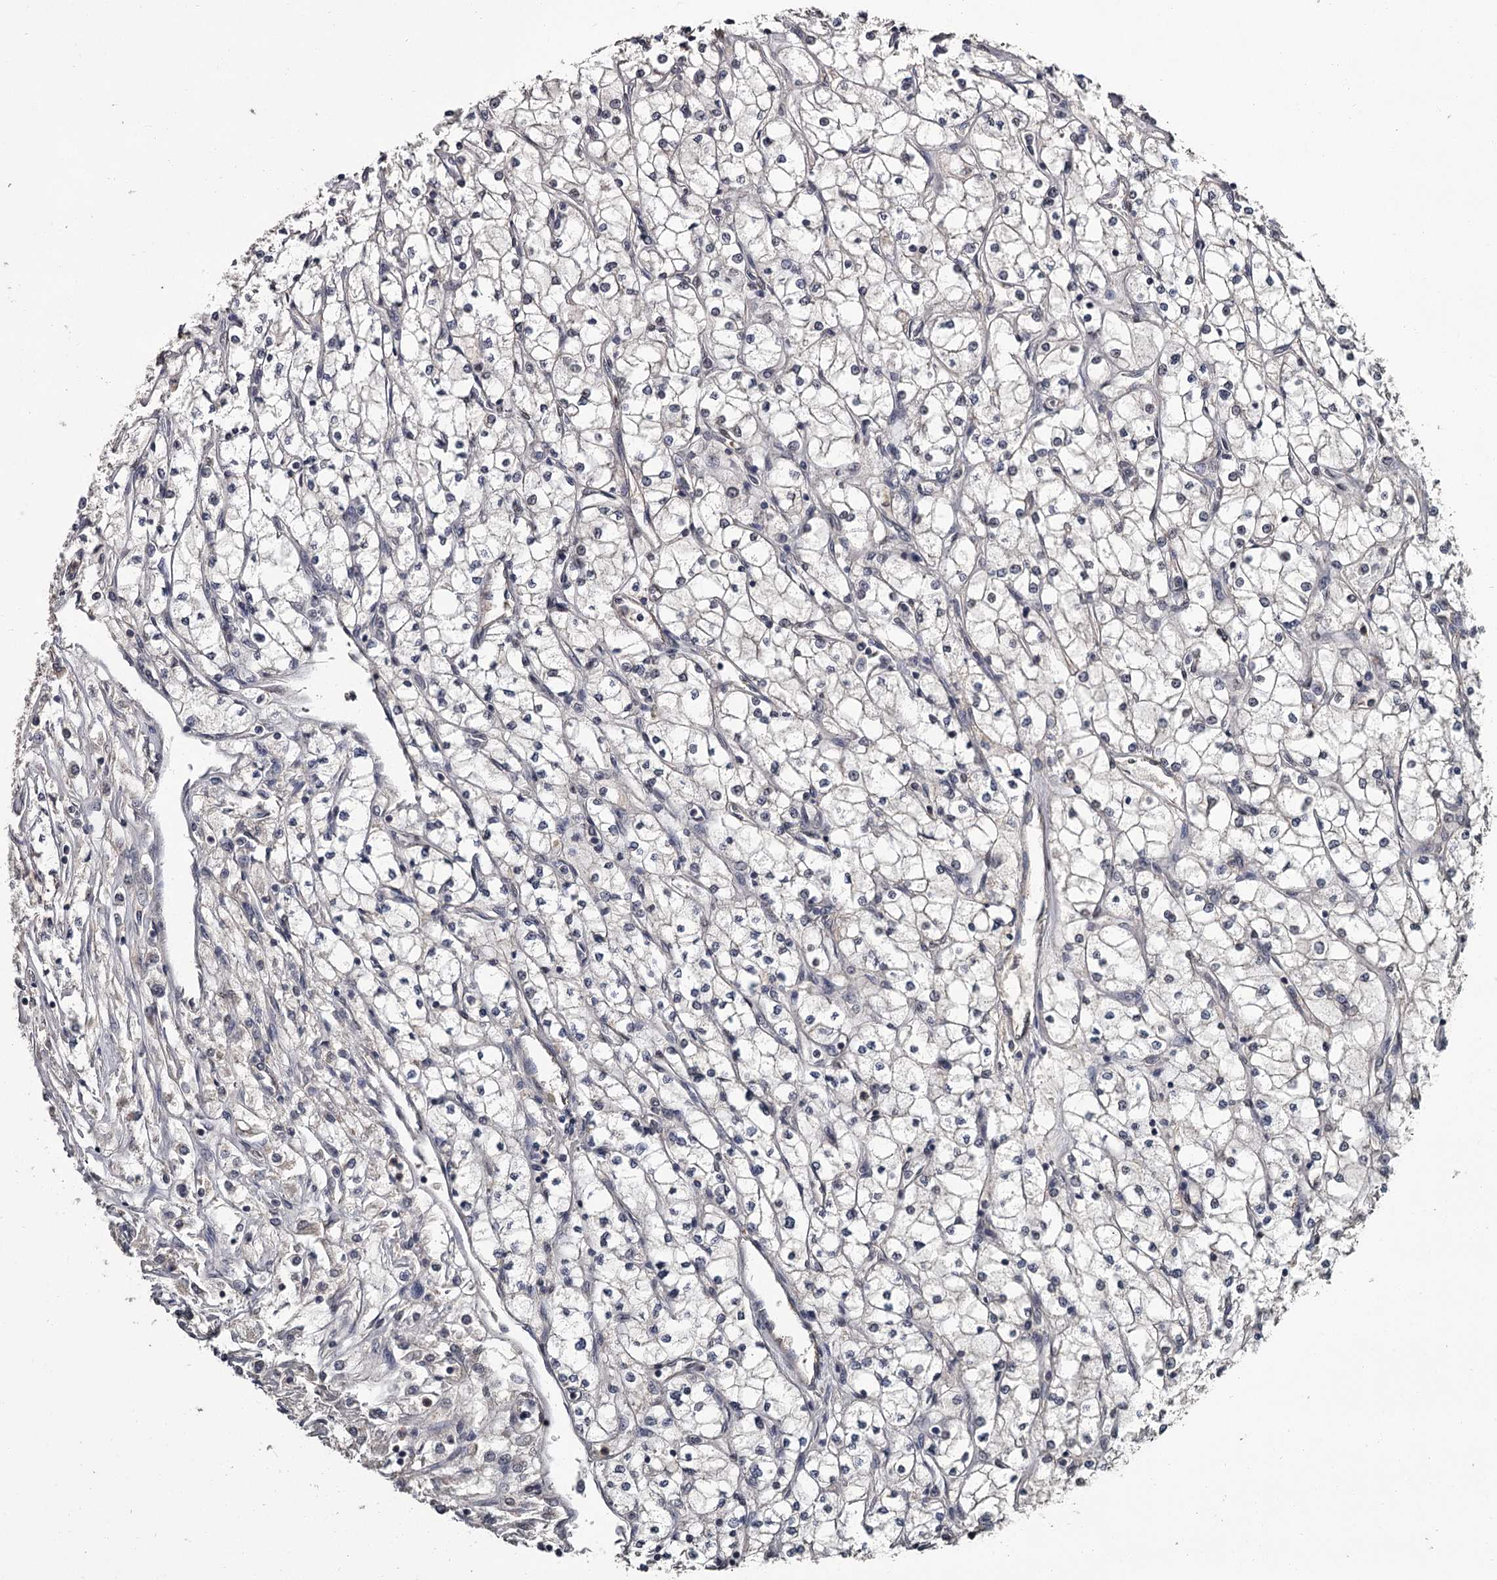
{"staining": {"intensity": "negative", "quantity": "none", "location": "none"}, "tissue": "renal cancer", "cell_type": "Tumor cells", "image_type": "cancer", "snomed": [{"axis": "morphology", "description": "Adenocarcinoma, NOS"}, {"axis": "topography", "description": "Kidney"}], "caption": "The photomicrograph demonstrates no significant staining in tumor cells of renal adenocarcinoma.", "gene": "PRPF40B", "patient": {"sex": "male", "age": 80}}